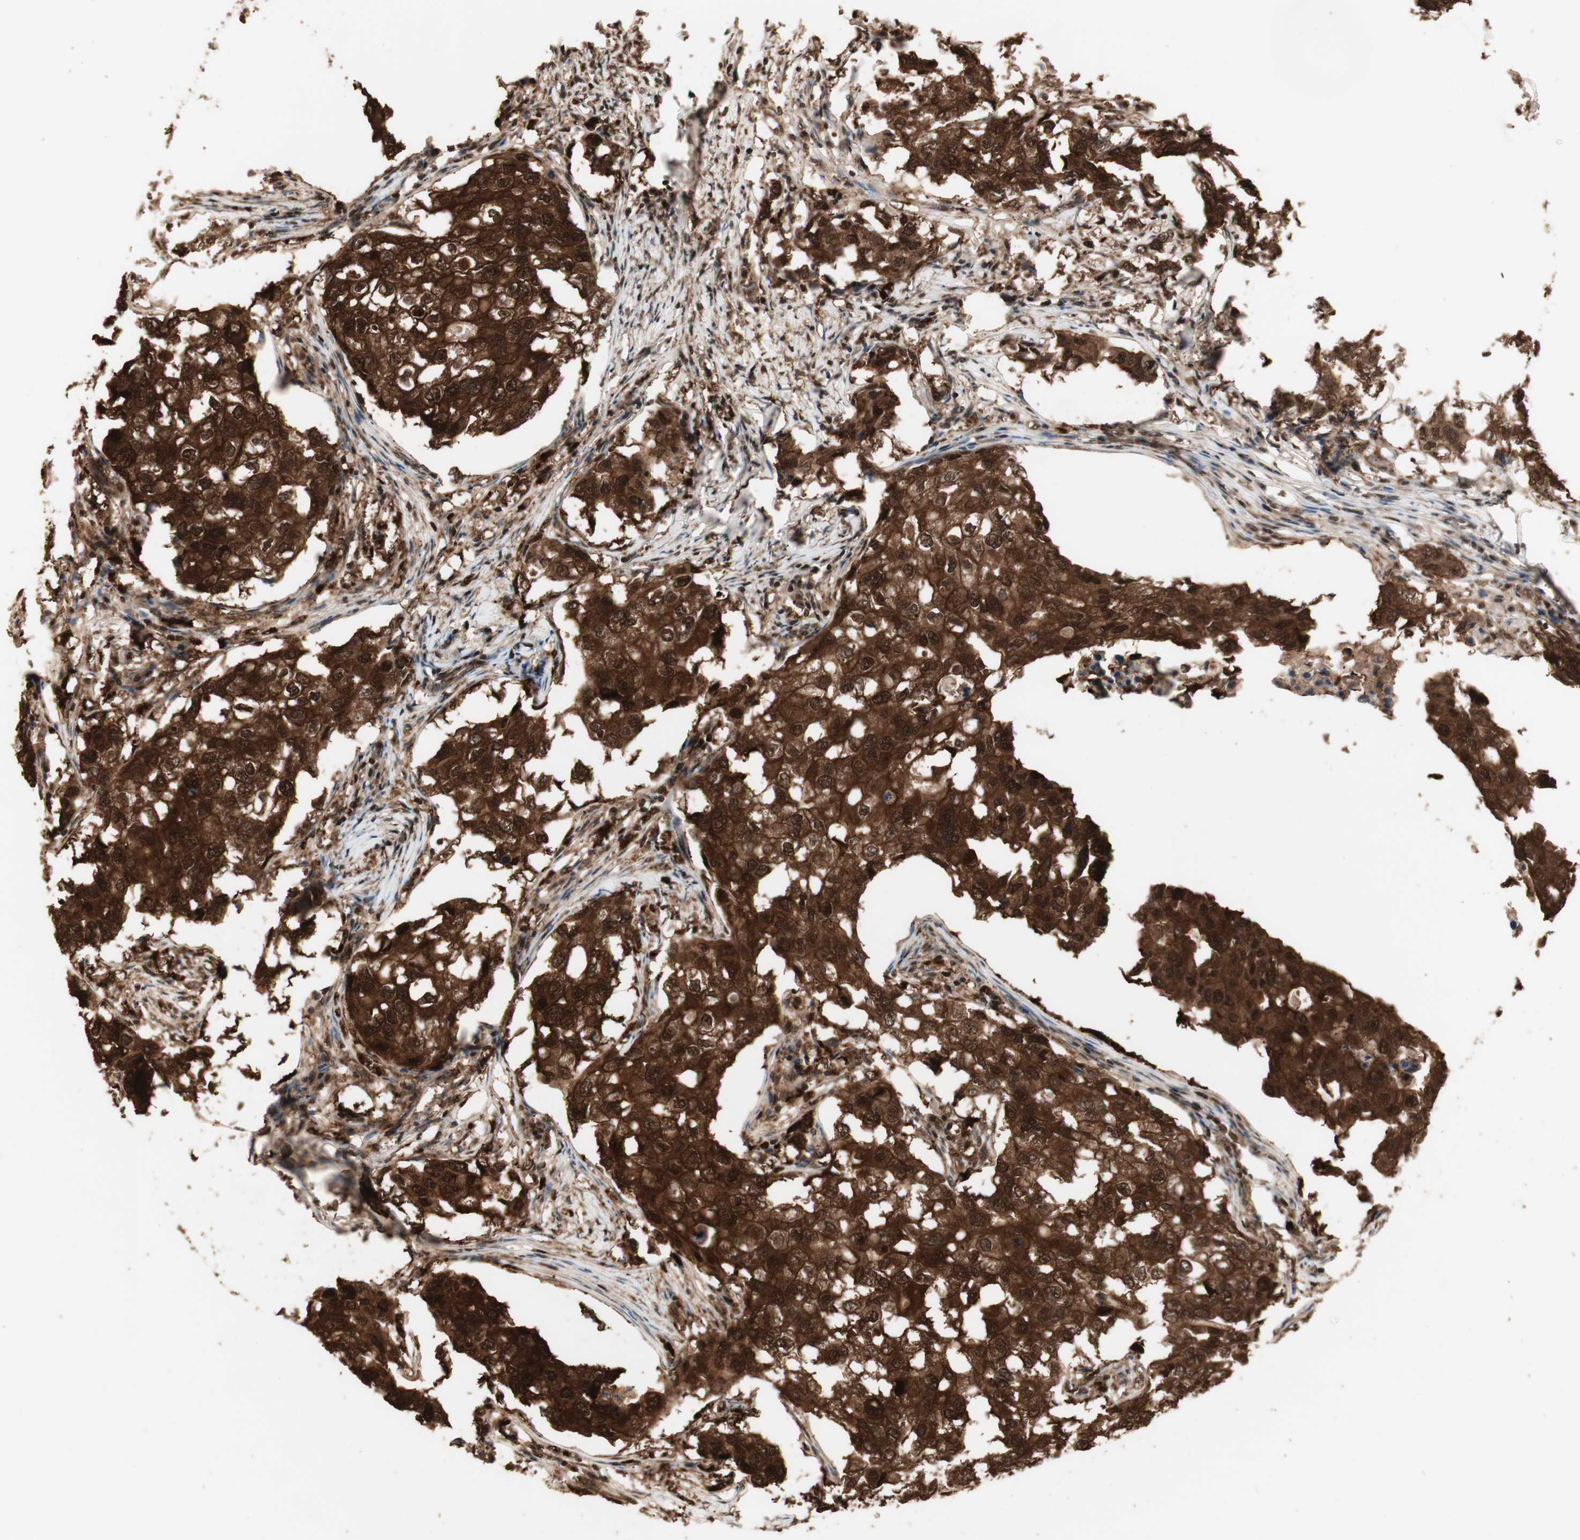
{"staining": {"intensity": "strong", "quantity": ">75%", "location": "cytoplasmic/membranous,nuclear"}, "tissue": "breast cancer", "cell_type": "Tumor cells", "image_type": "cancer", "snomed": [{"axis": "morphology", "description": "Duct carcinoma"}, {"axis": "topography", "description": "Breast"}], "caption": "Breast cancer (invasive ductal carcinoma) stained for a protein (brown) exhibits strong cytoplasmic/membranous and nuclear positive staining in about >75% of tumor cells.", "gene": "YWHAB", "patient": {"sex": "female", "age": 27}}